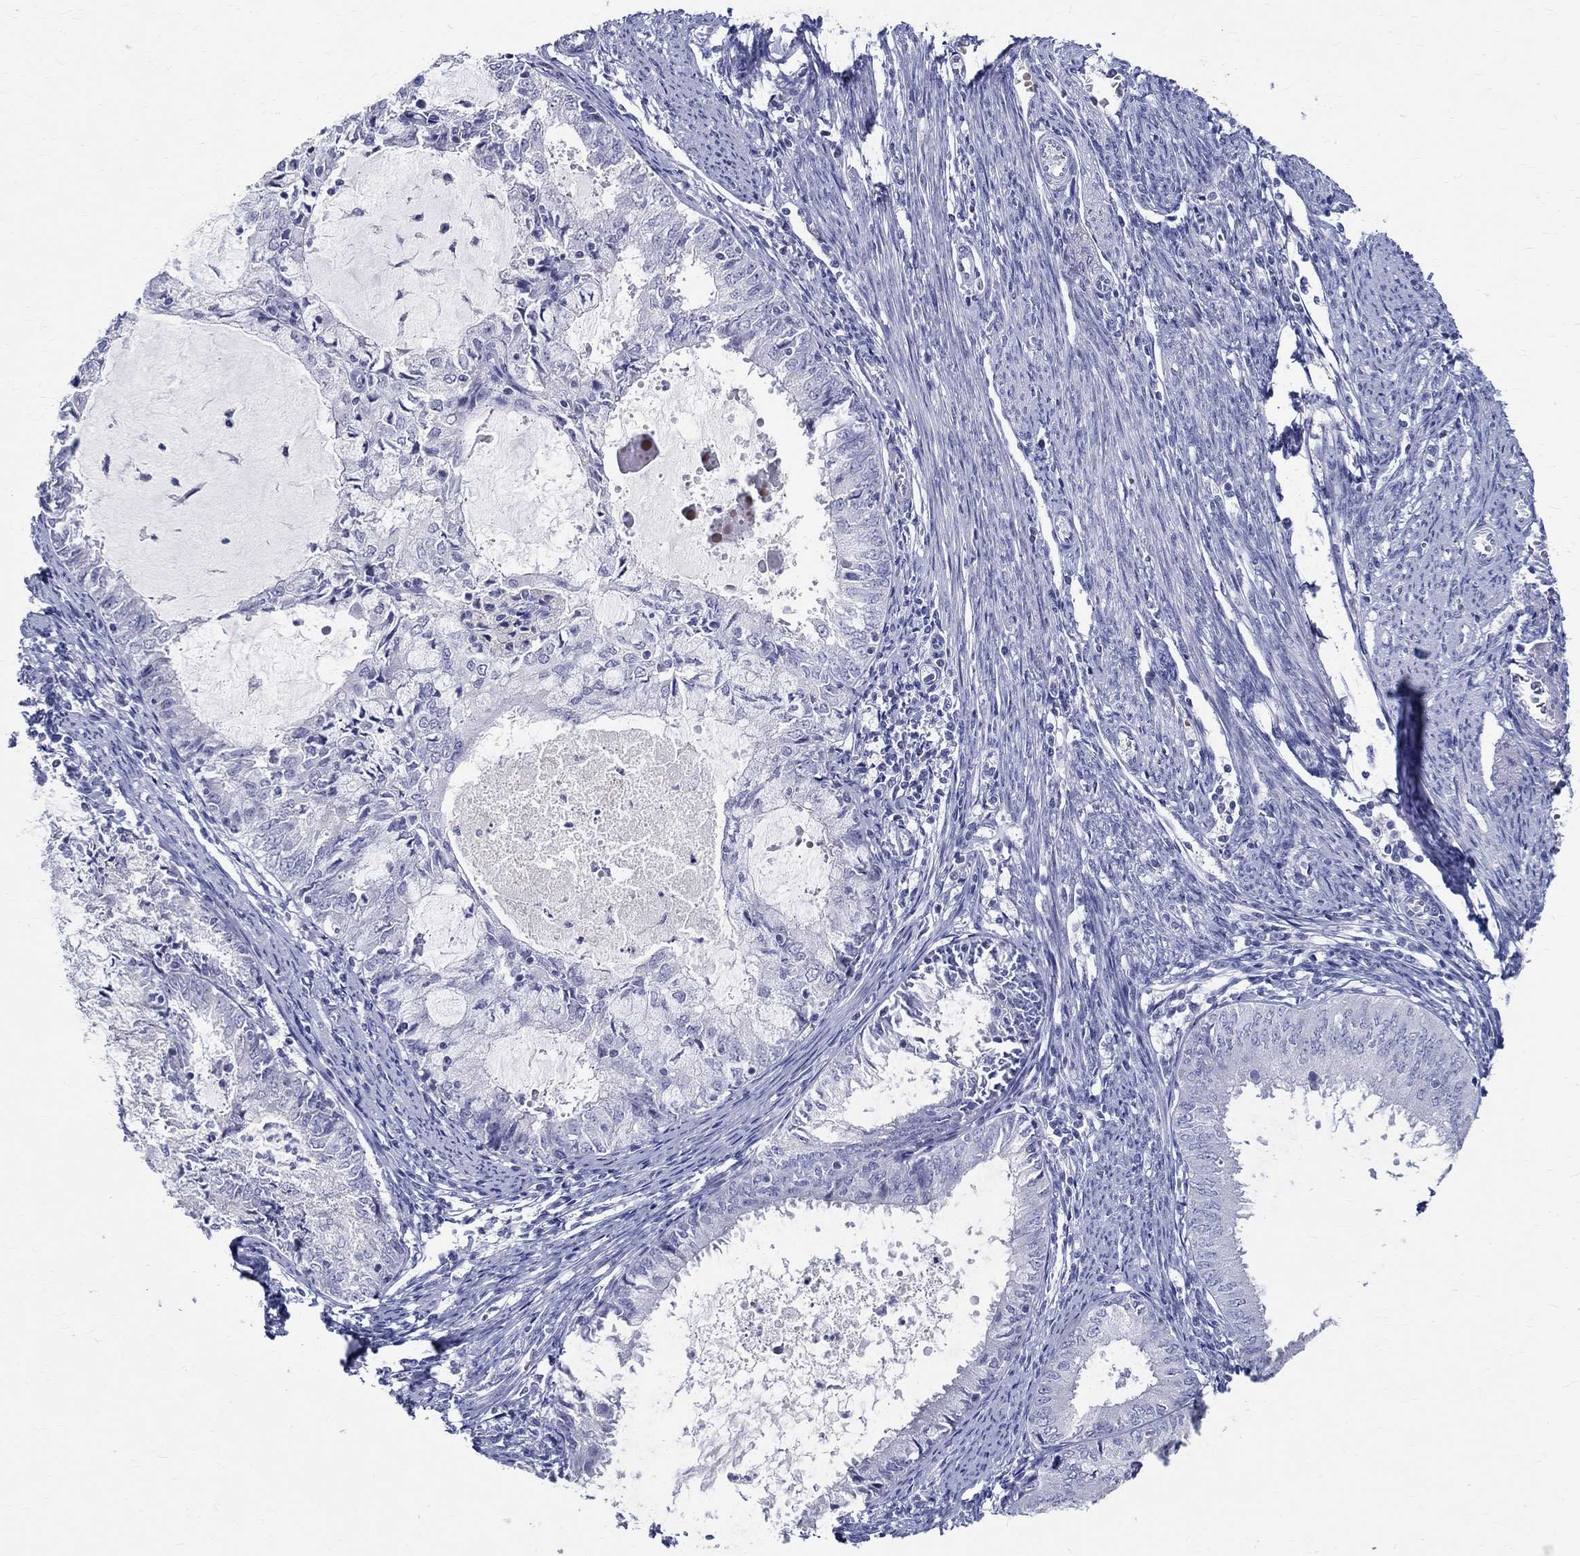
{"staining": {"intensity": "negative", "quantity": "none", "location": "none"}, "tissue": "endometrial cancer", "cell_type": "Tumor cells", "image_type": "cancer", "snomed": [{"axis": "morphology", "description": "Adenocarcinoma, NOS"}, {"axis": "topography", "description": "Endometrium"}], "caption": "An immunohistochemistry photomicrograph of adenocarcinoma (endometrial) is shown. There is no staining in tumor cells of adenocarcinoma (endometrial).", "gene": "CETN1", "patient": {"sex": "female", "age": 57}}